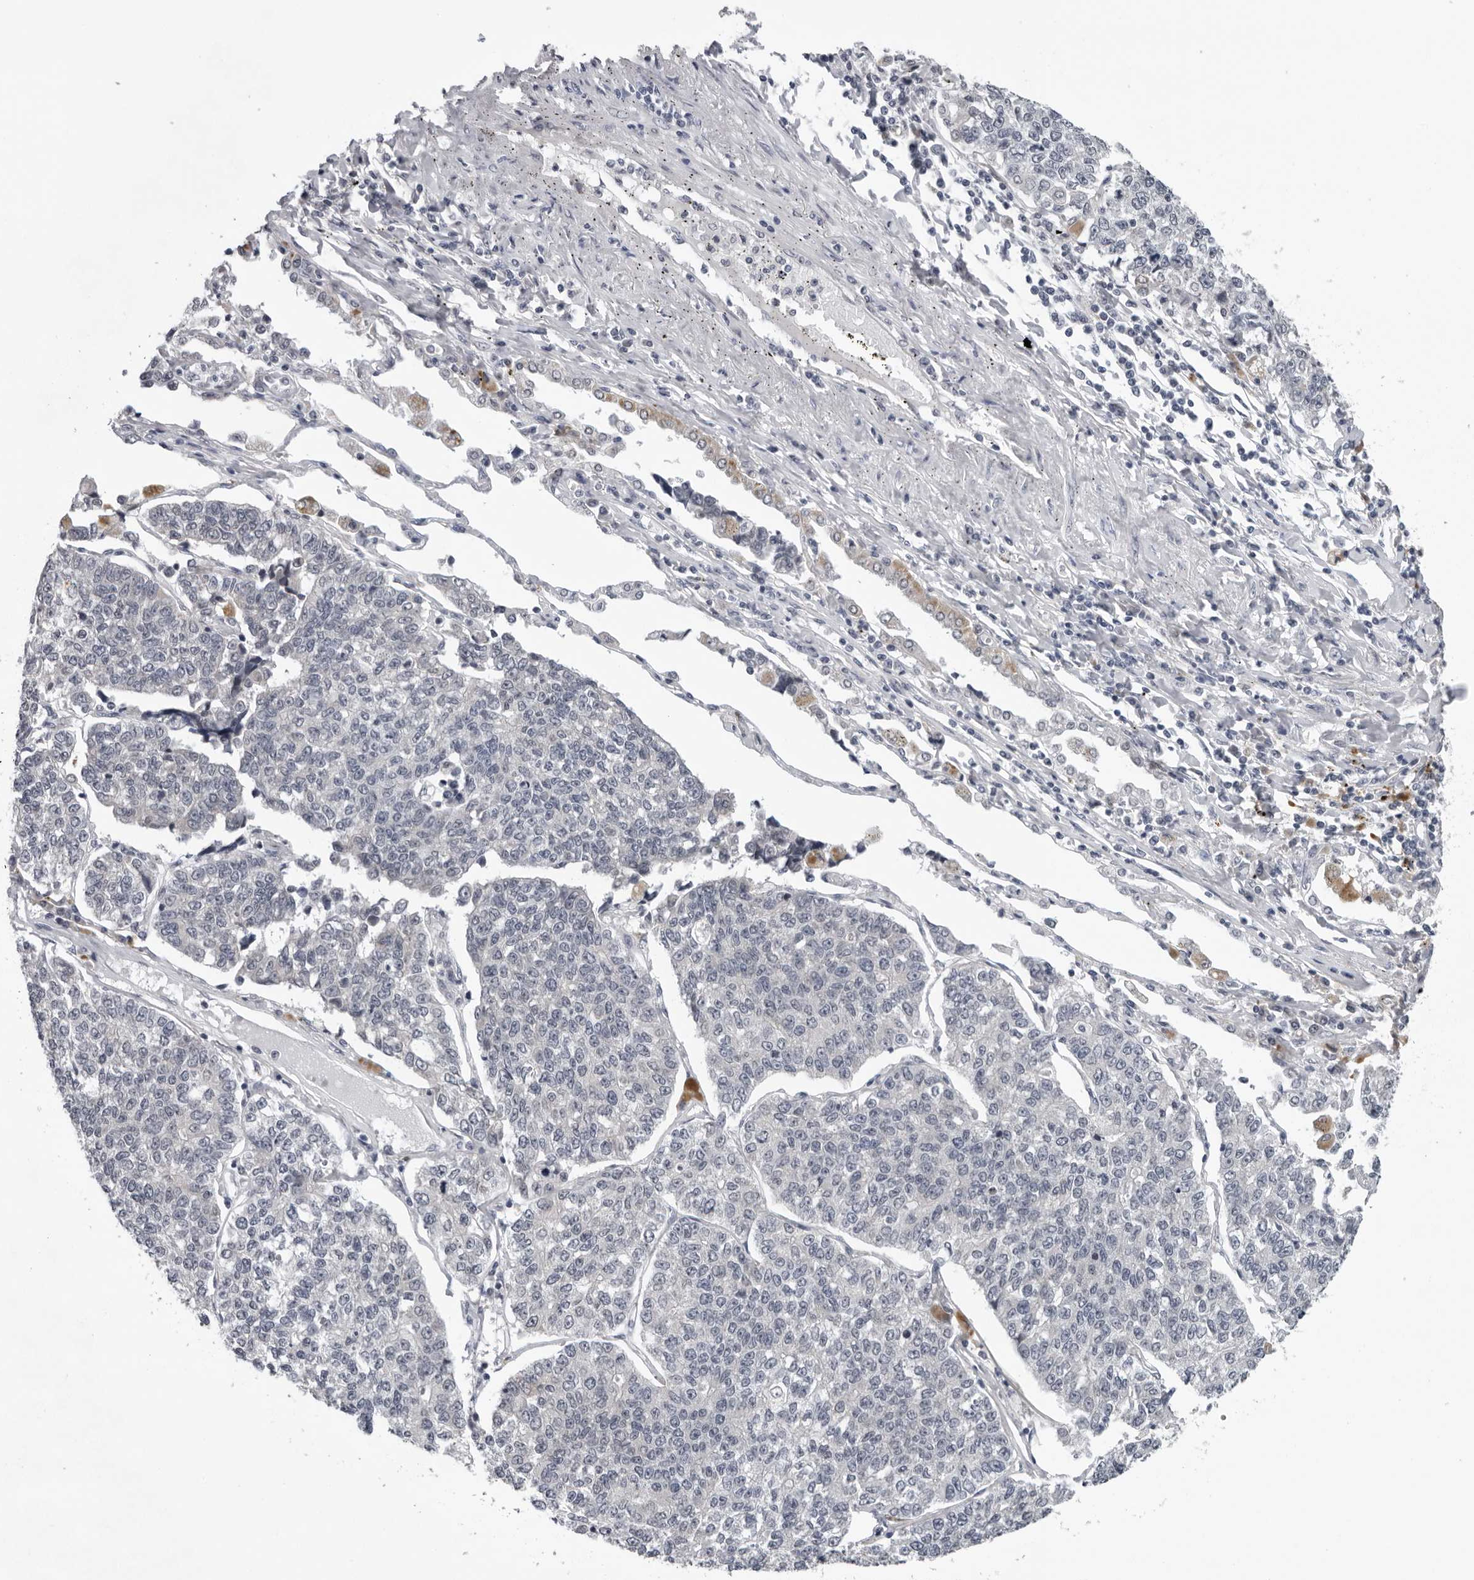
{"staining": {"intensity": "negative", "quantity": "none", "location": "none"}, "tissue": "lung cancer", "cell_type": "Tumor cells", "image_type": "cancer", "snomed": [{"axis": "morphology", "description": "Adenocarcinoma, NOS"}, {"axis": "topography", "description": "Lung"}], "caption": "An image of human lung cancer is negative for staining in tumor cells.", "gene": "CPT2", "patient": {"sex": "male", "age": 49}}